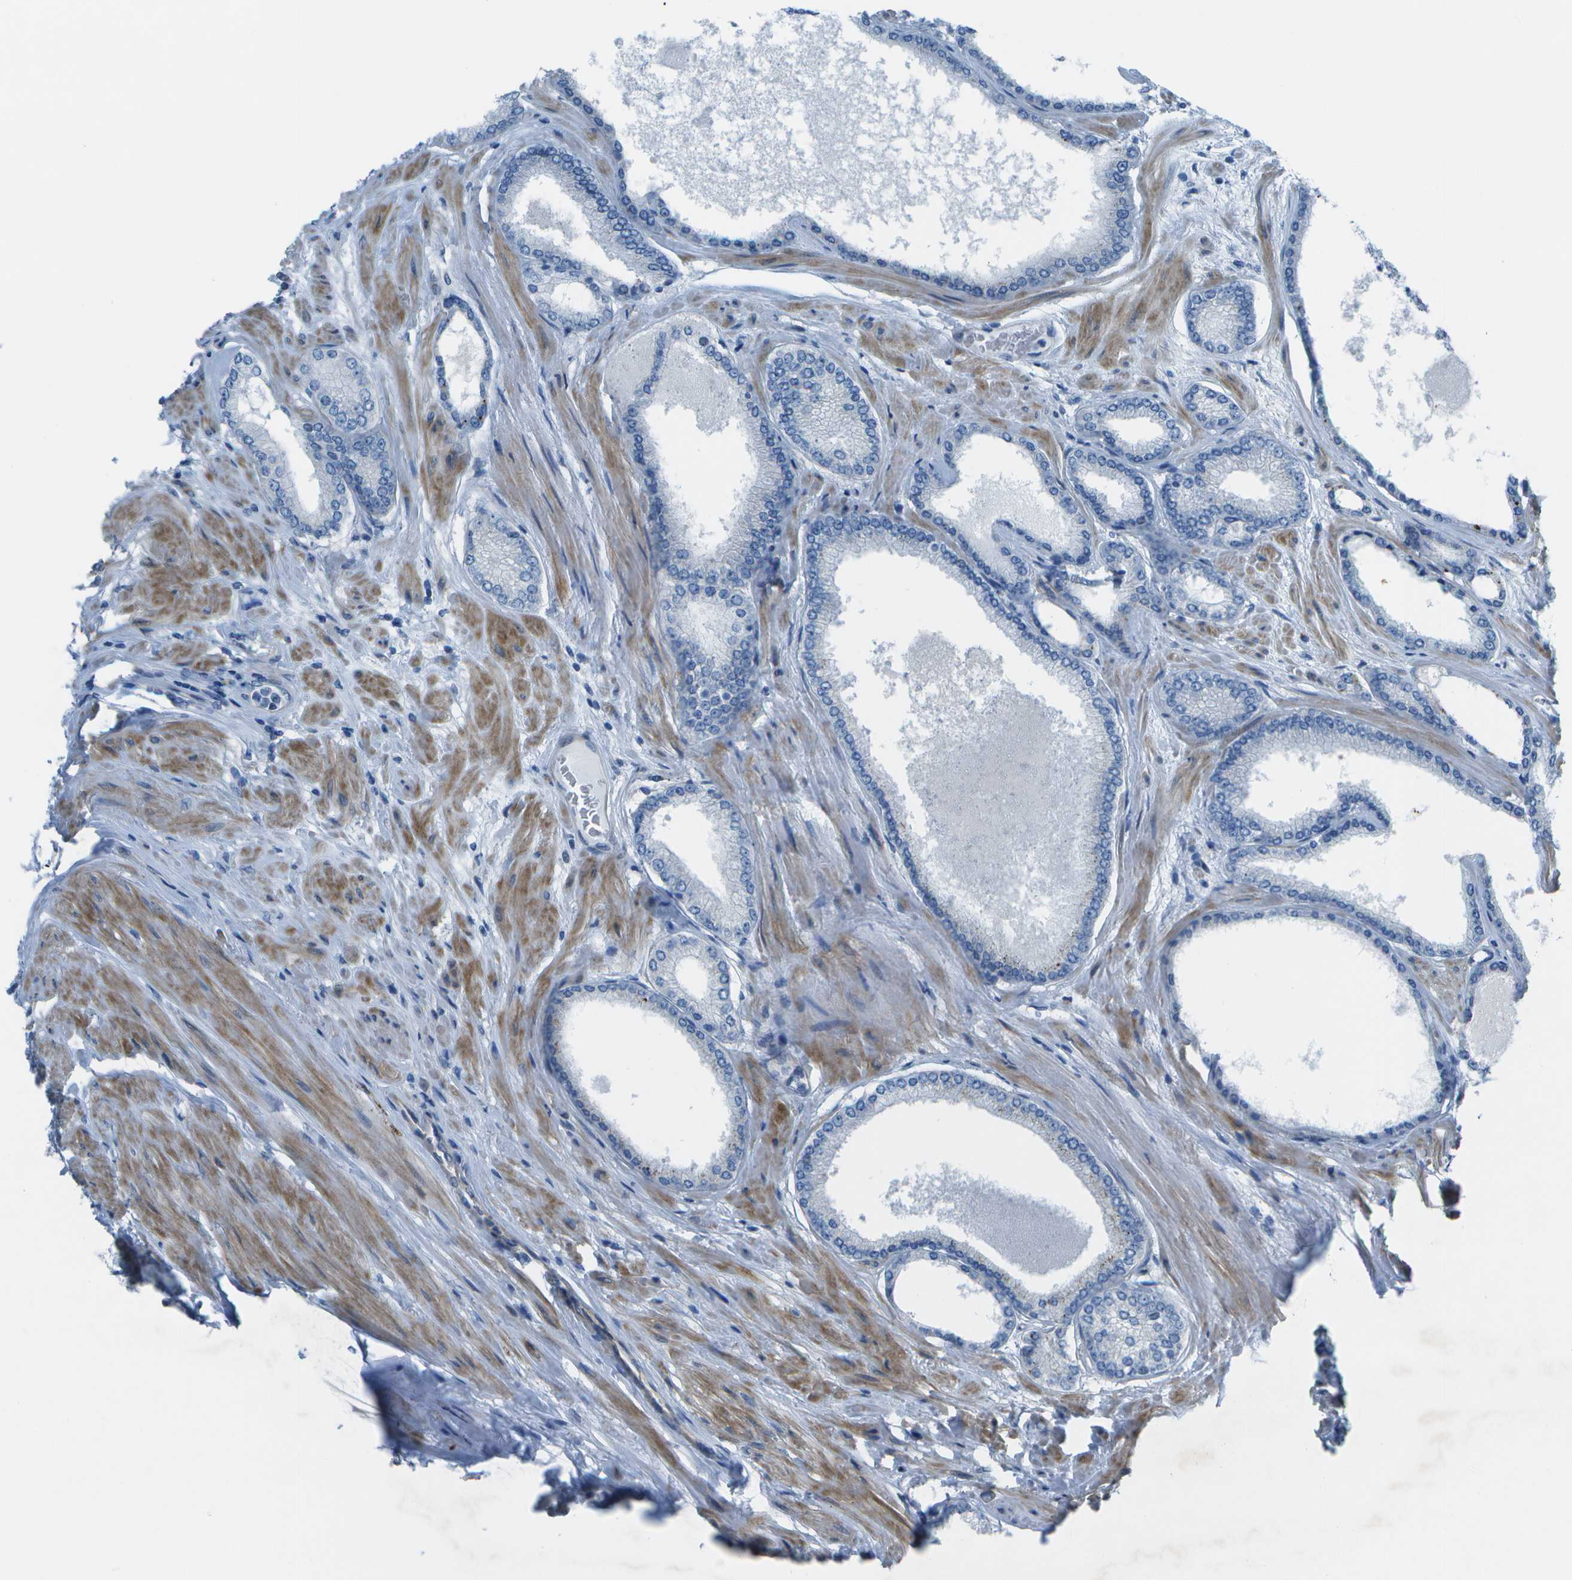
{"staining": {"intensity": "negative", "quantity": "none", "location": "none"}, "tissue": "prostate cancer", "cell_type": "Tumor cells", "image_type": "cancer", "snomed": [{"axis": "morphology", "description": "Adenocarcinoma, High grade"}, {"axis": "topography", "description": "Prostate"}], "caption": "Protein analysis of high-grade adenocarcinoma (prostate) displays no significant expression in tumor cells.", "gene": "SORBS3", "patient": {"sex": "male", "age": 61}}